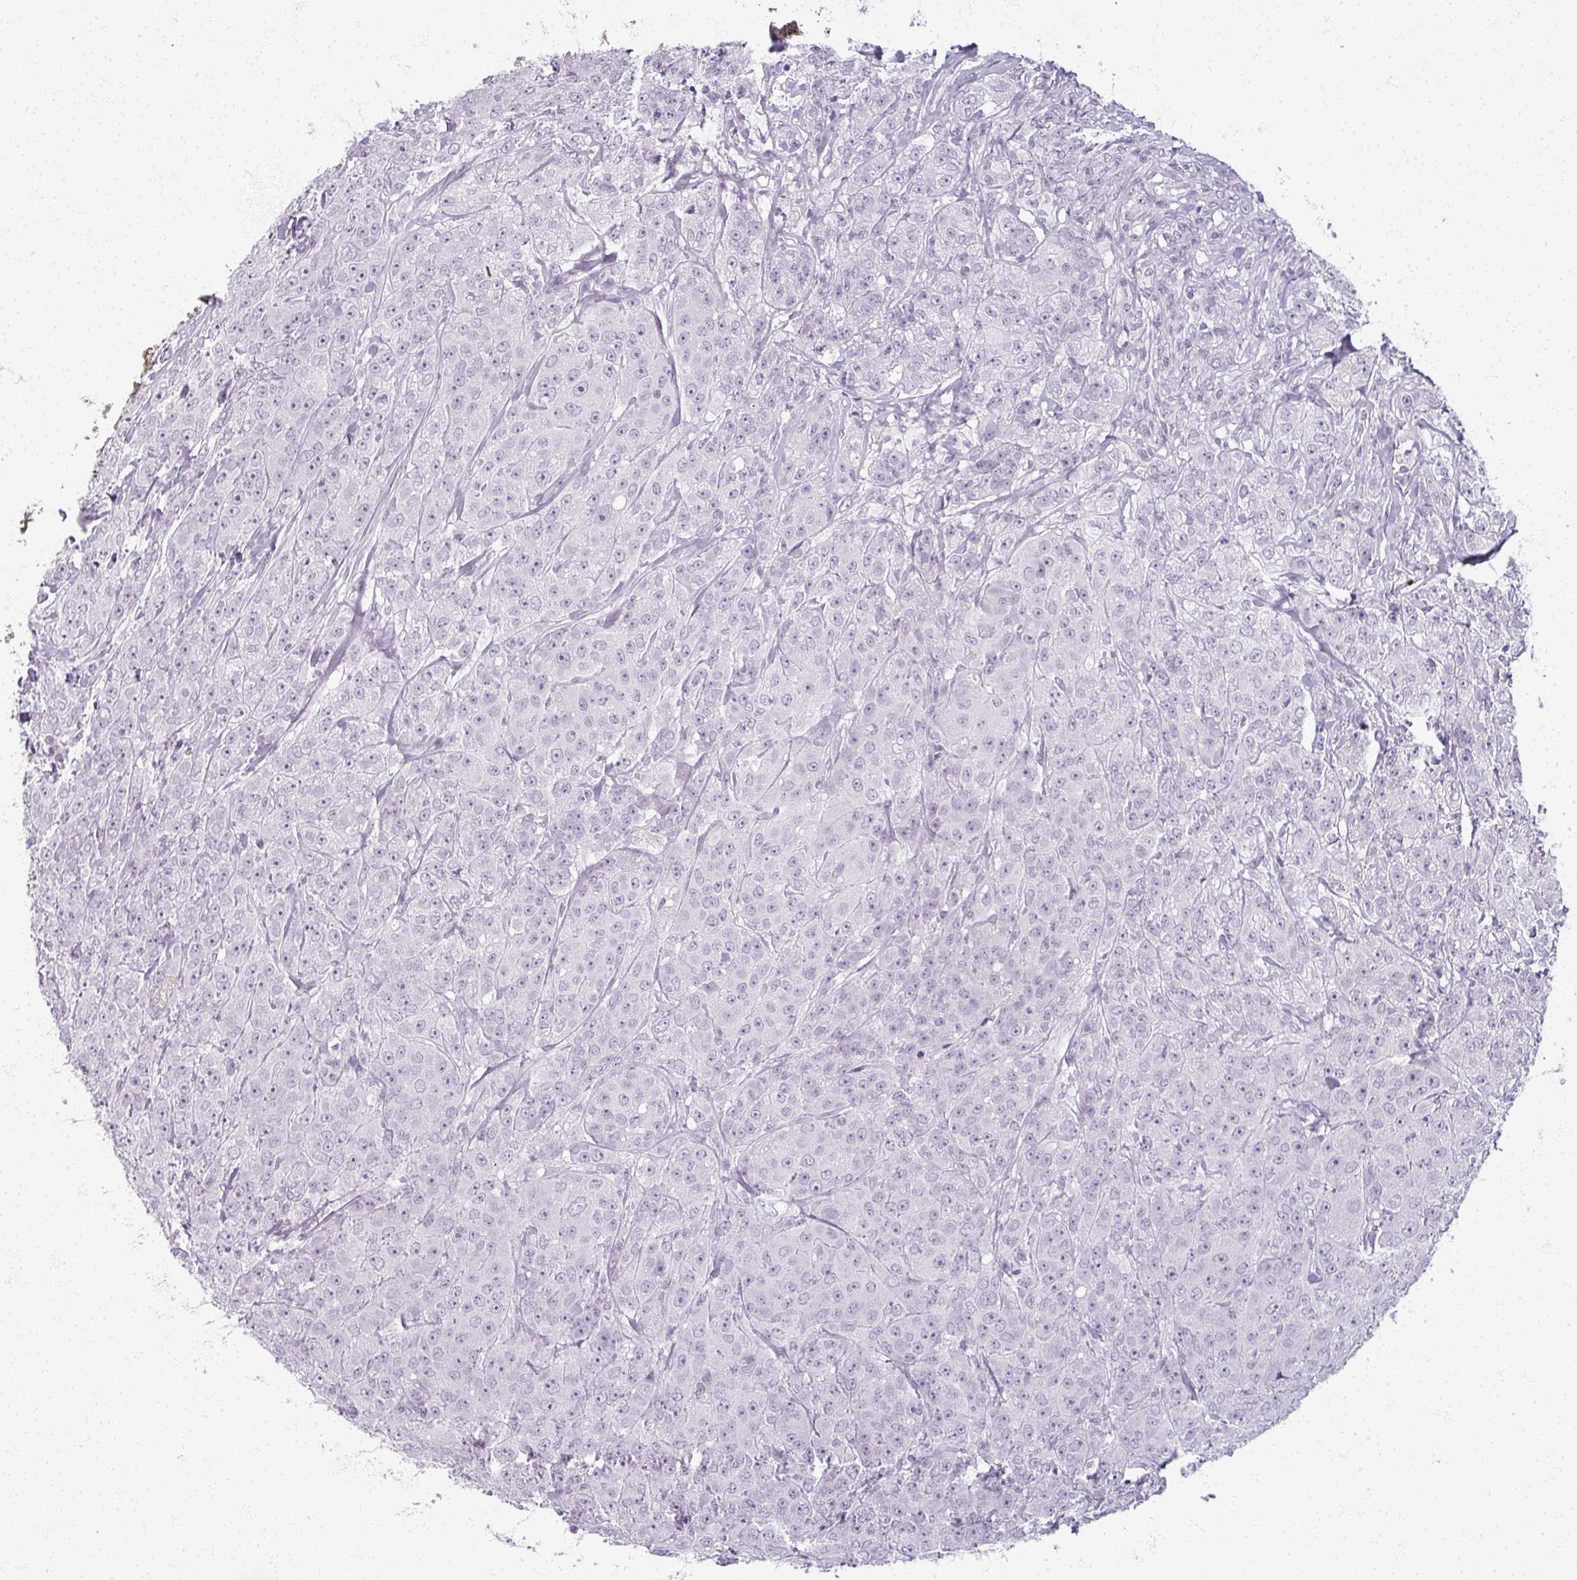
{"staining": {"intensity": "negative", "quantity": "none", "location": "none"}, "tissue": "breast cancer", "cell_type": "Tumor cells", "image_type": "cancer", "snomed": [{"axis": "morphology", "description": "Duct carcinoma"}, {"axis": "topography", "description": "Breast"}], "caption": "Infiltrating ductal carcinoma (breast) was stained to show a protein in brown. There is no significant positivity in tumor cells.", "gene": "RFPL2", "patient": {"sex": "female", "age": 43}}